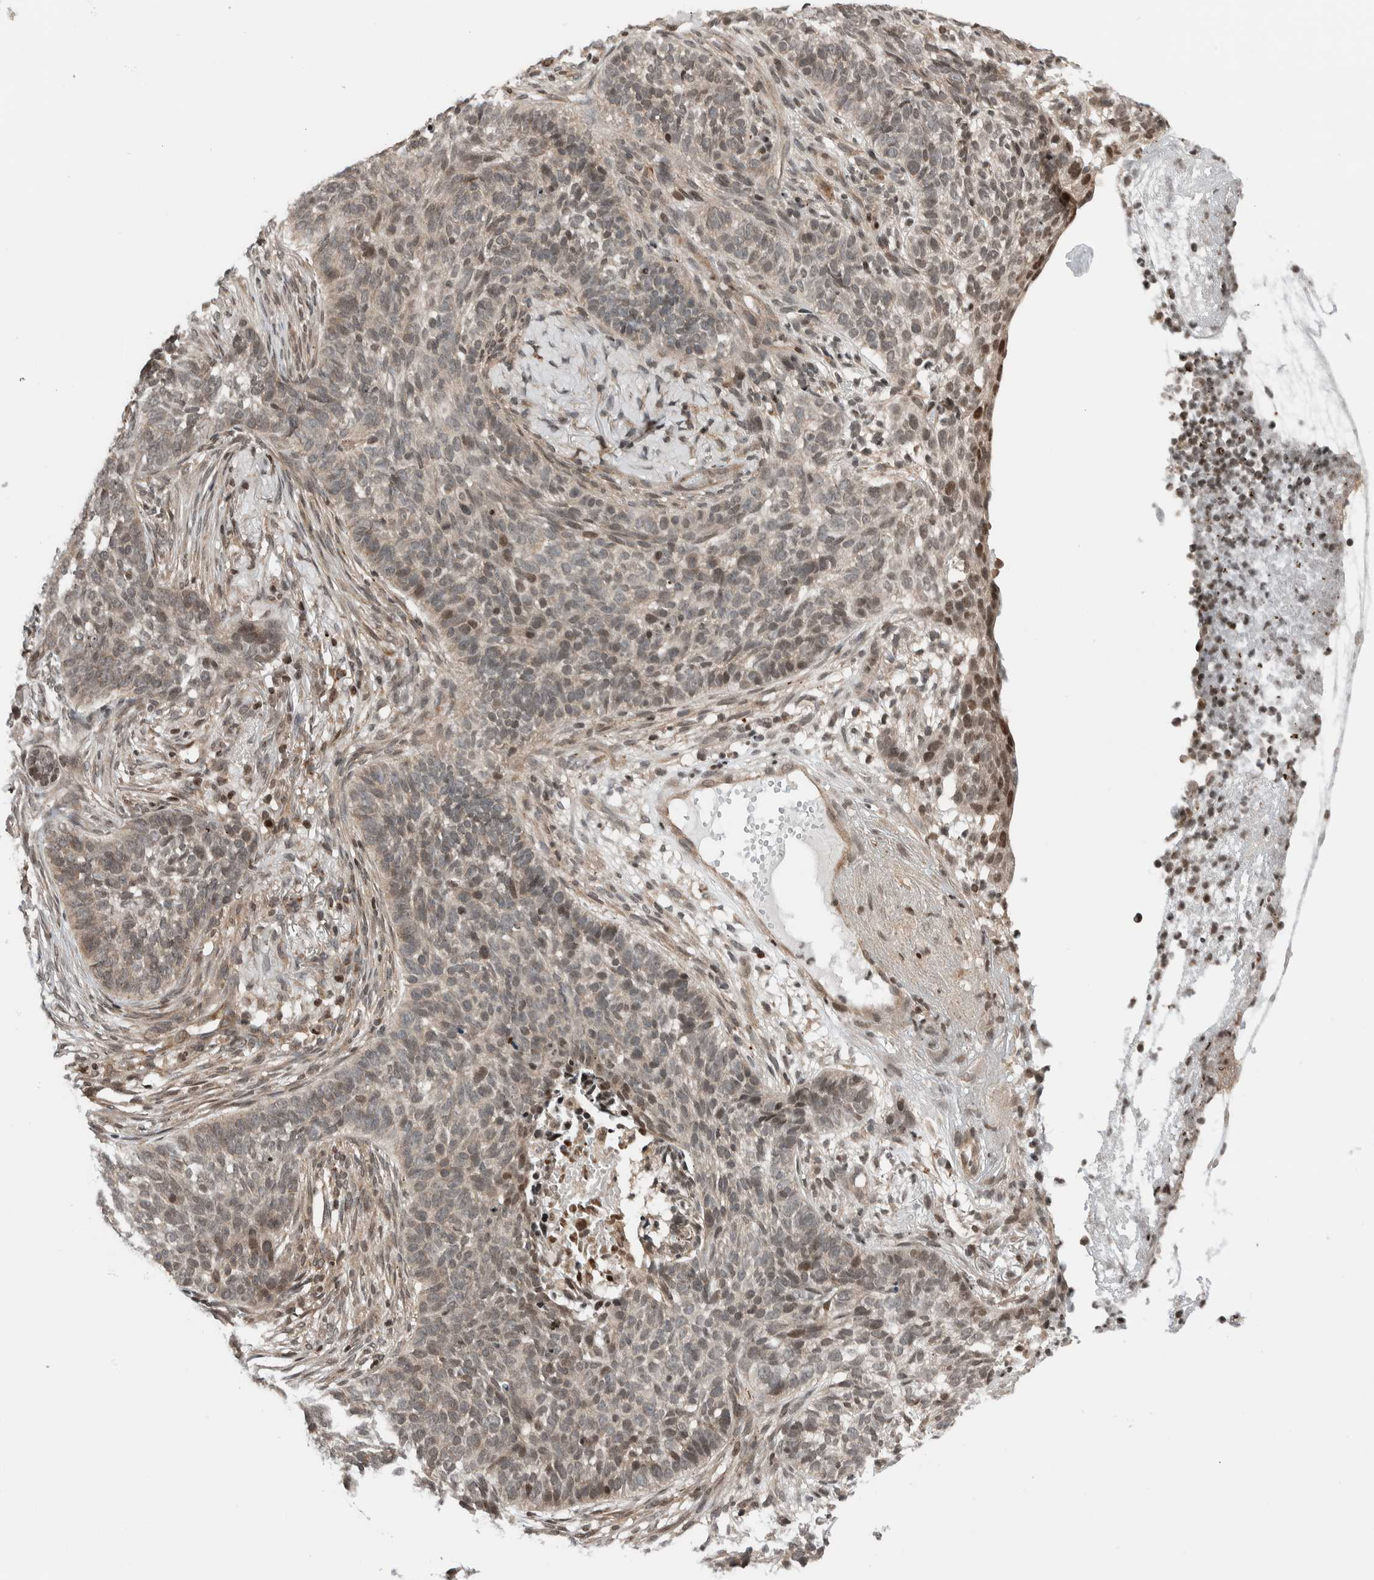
{"staining": {"intensity": "weak", "quantity": "25%-75%", "location": "nuclear"}, "tissue": "skin cancer", "cell_type": "Tumor cells", "image_type": "cancer", "snomed": [{"axis": "morphology", "description": "Basal cell carcinoma"}, {"axis": "topography", "description": "Skin"}], "caption": "DAB immunohistochemical staining of human basal cell carcinoma (skin) shows weak nuclear protein positivity in about 25%-75% of tumor cells. Immunohistochemistry (ihc) stains the protein in brown and the nuclei are stained blue.", "gene": "NPLOC4", "patient": {"sex": "male", "age": 85}}